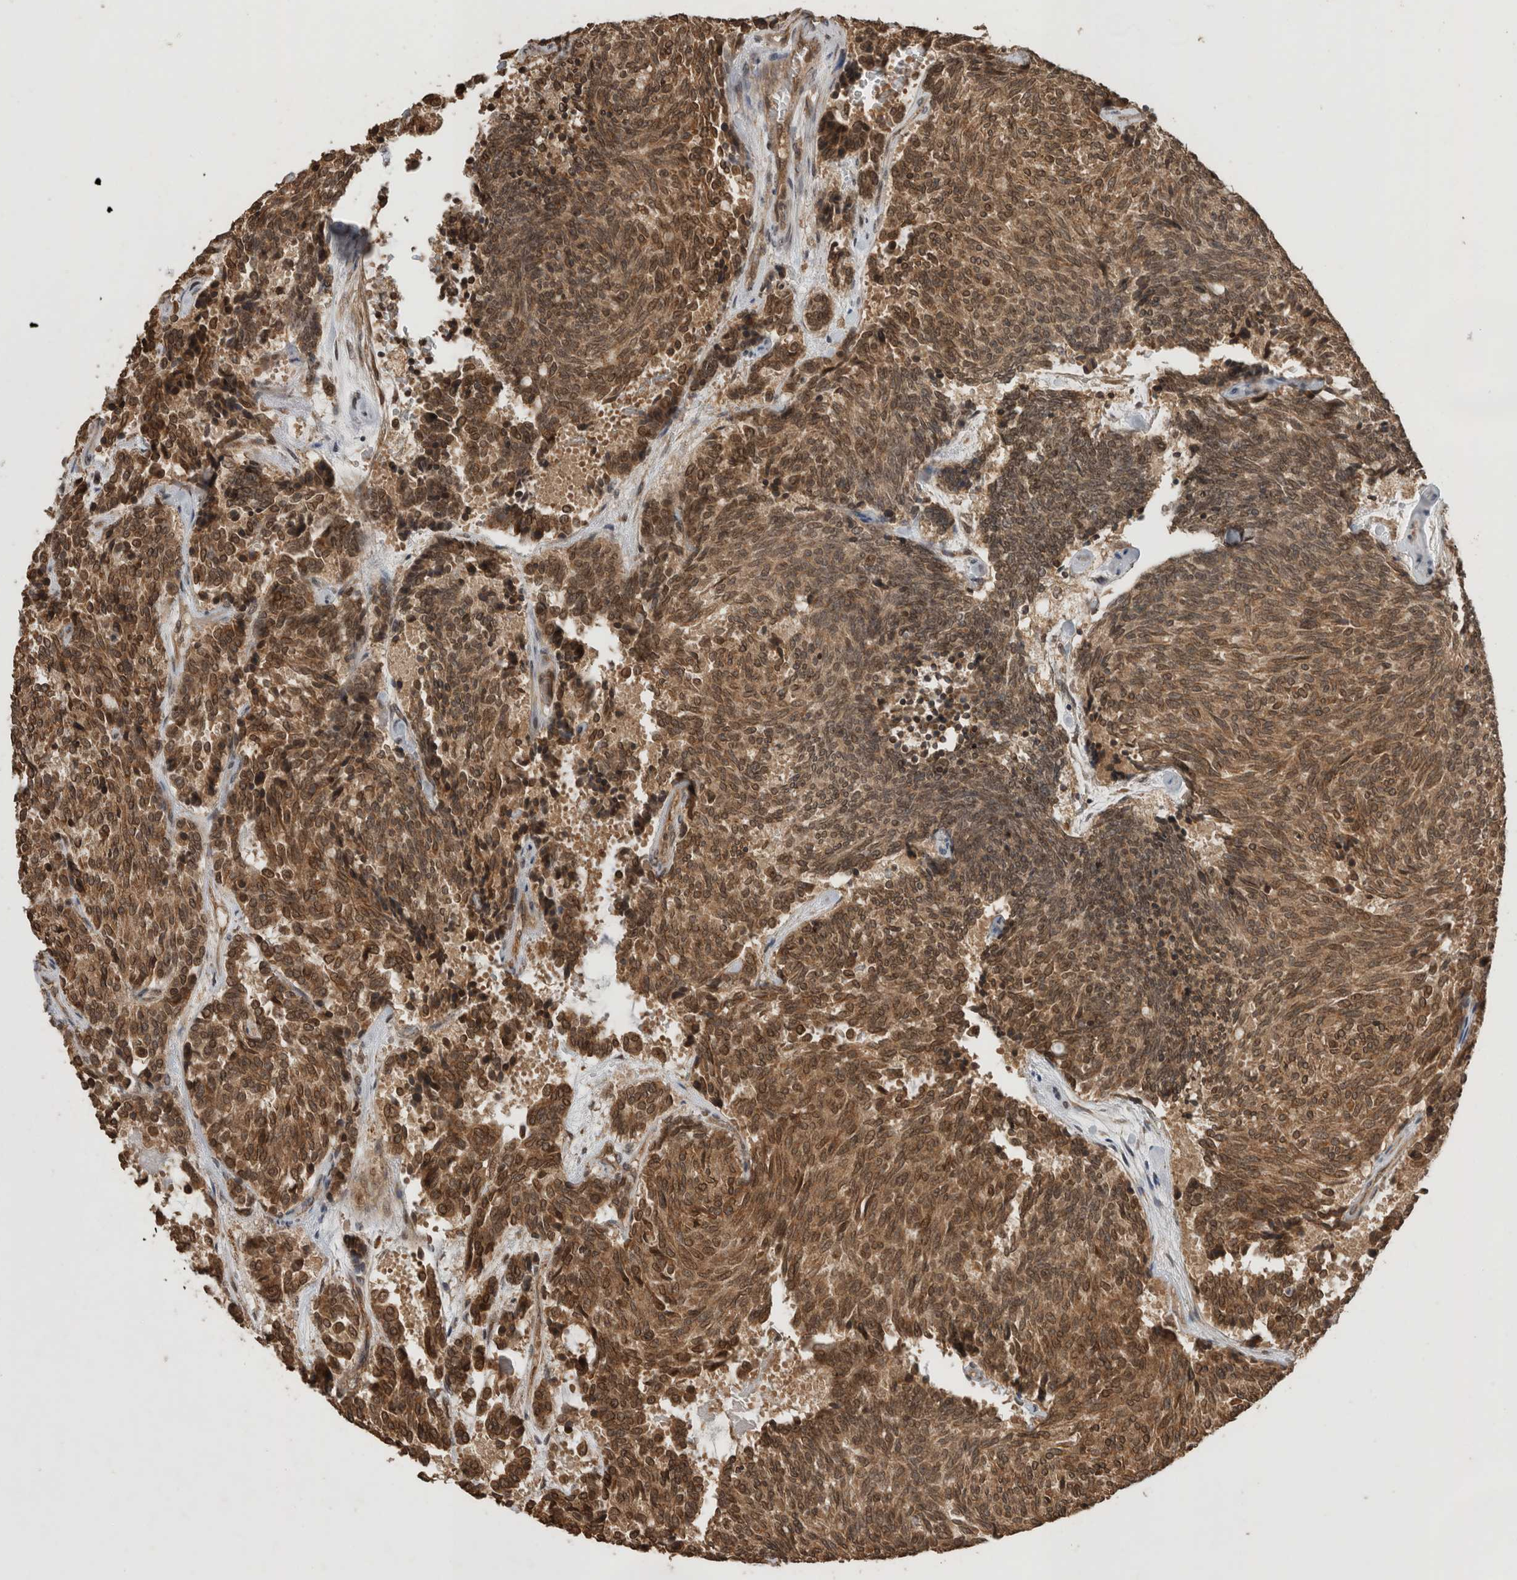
{"staining": {"intensity": "moderate", "quantity": ">75%", "location": "cytoplasmic/membranous,nuclear"}, "tissue": "carcinoid", "cell_type": "Tumor cells", "image_type": "cancer", "snomed": [{"axis": "morphology", "description": "Carcinoid, malignant, NOS"}, {"axis": "topography", "description": "Pancreas"}], "caption": "Human carcinoid stained with a protein marker exhibits moderate staining in tumor cells.", "gene": "OTUD7B", "patient": {"sex": "female", "age": 54}}